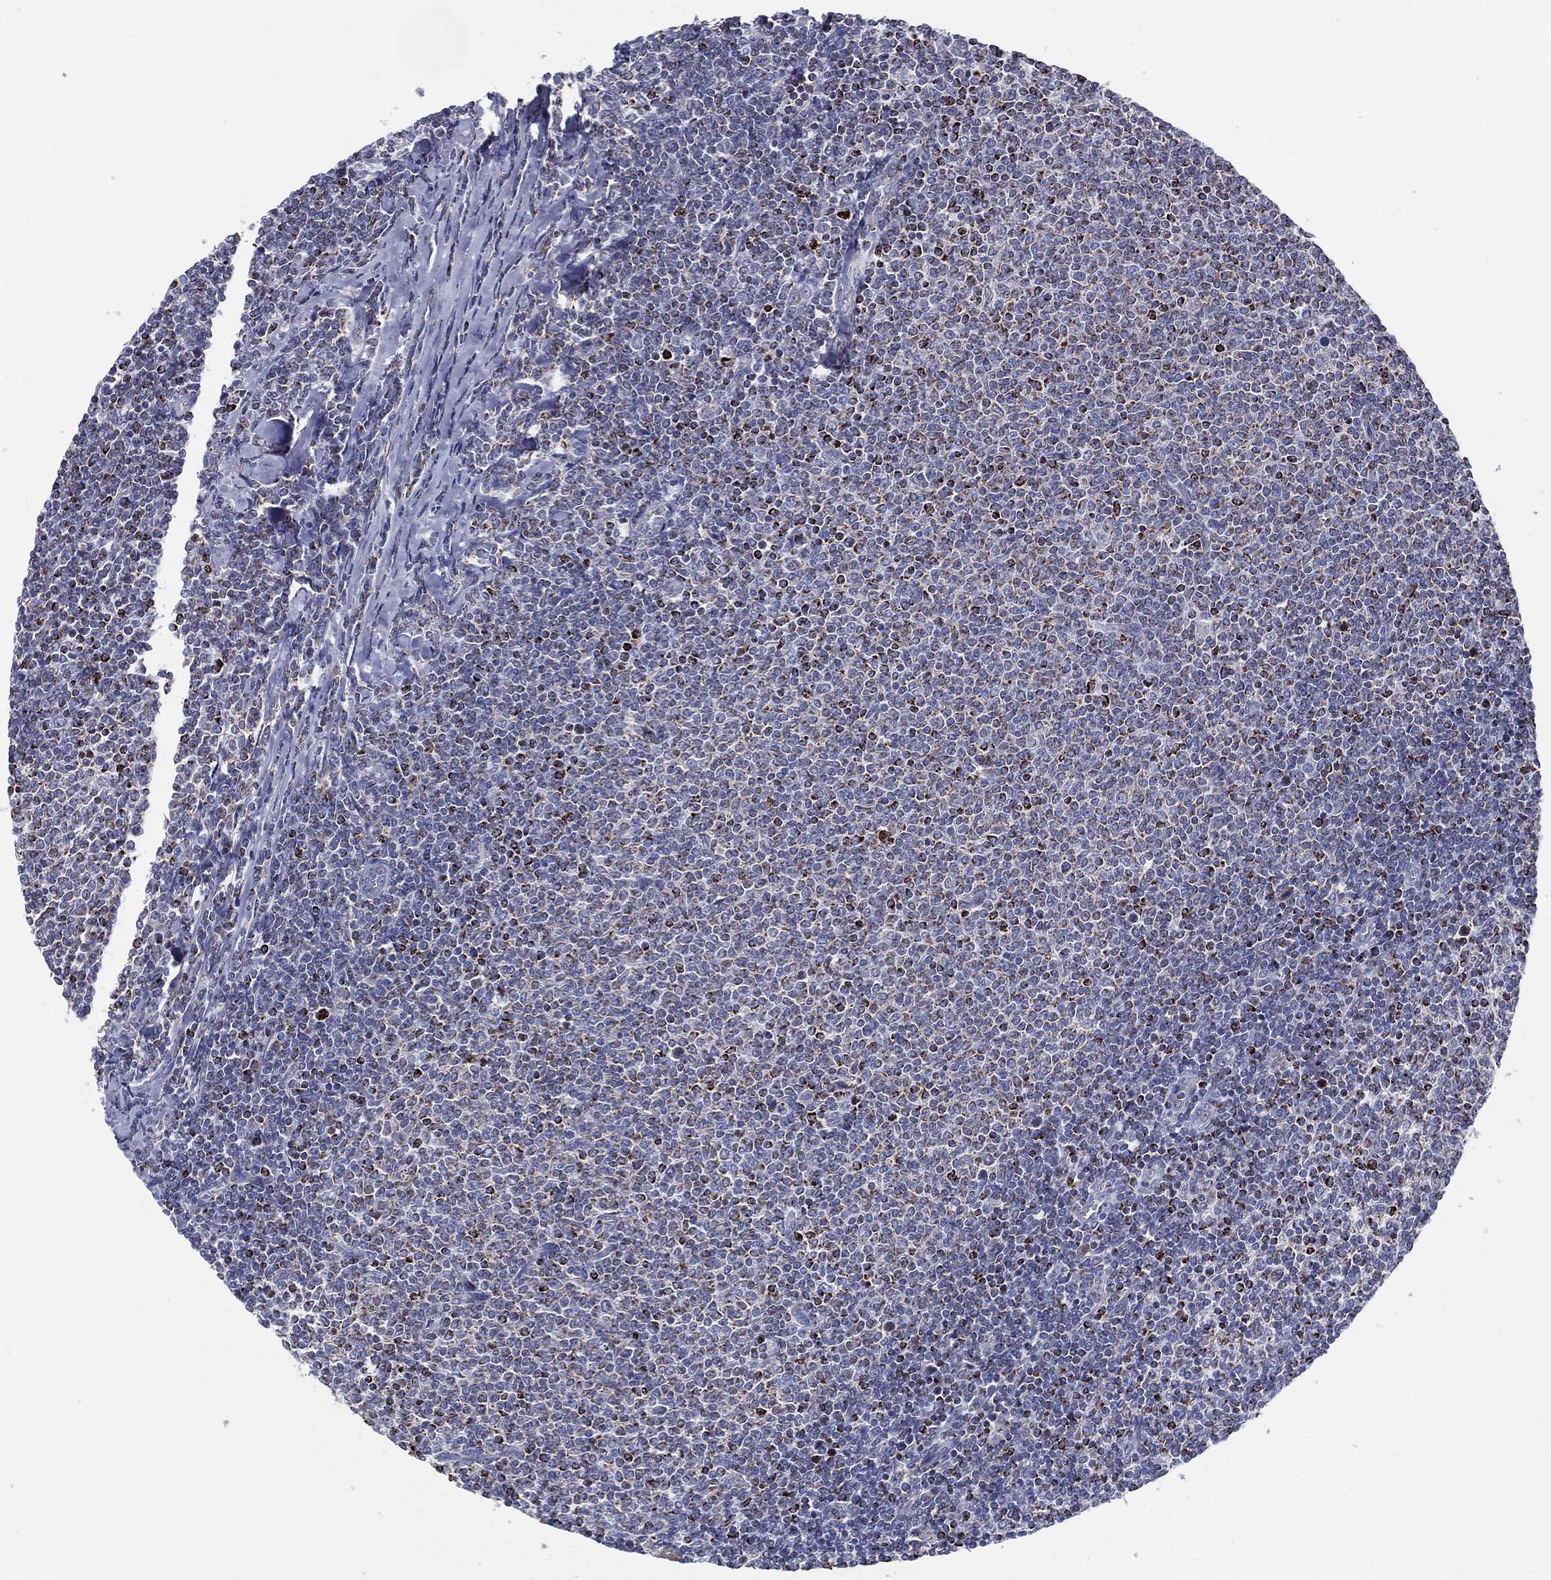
{"staining": {"intensity": "strong", "quantity": "<25%", "location": "cytoplasmic/membranous"}, "tissue": "lymphoma", "cell_type": "Tumor cells", "image_type": "cancer", "snomed": [{"axis": "morphology", "description": "Malignant lymphoma, non-Hodgkin's type, Low grade"}, {"axis": "topography", "description": "Lymph node"}], "caption": "IHC image of neoplastic tissue: lymphoma stained using IHC exhibits medium levels of strong protein expression localized specifically in the cytoplasmic/membranous of tumor cells, appearing as a cytoplasmic/membranous brown color.", "gene": "SFXN1", "patient": {"sex": "male", "age": 52}}